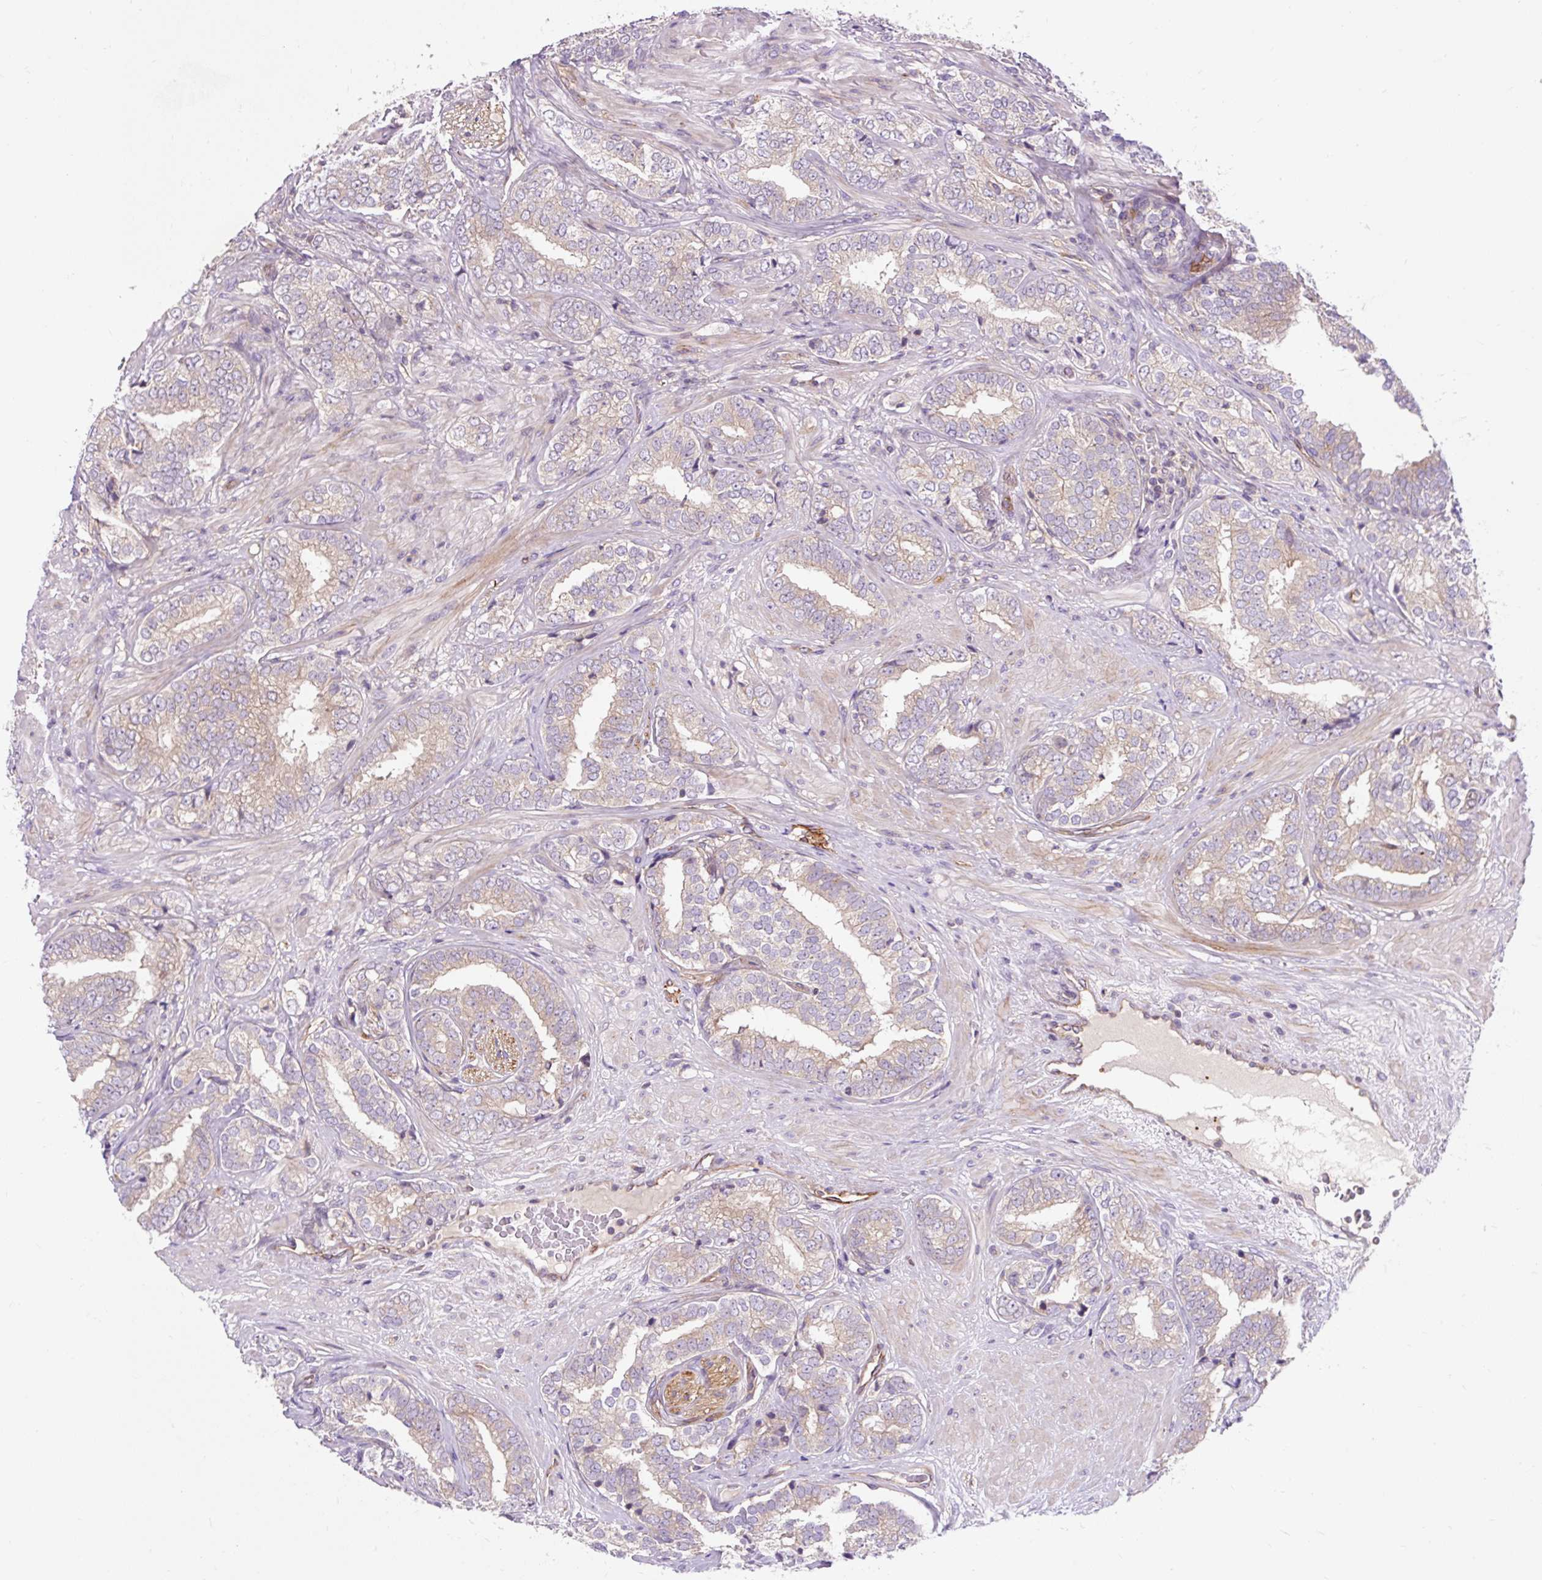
{"staining": {"intensity": "weak", "quantity": "<25%", "location": "cytoplasmic/membranous"}, "tissue": "prostate cancer", "cell_type": "Tumor cells", "image_type": "cancer", "snomed": [{"axis": "morphology", "description": "Adenocarcinoma, High grade"}, {"axis": "topography", "description": "Prostate"}], "caption": "DAB (3,3'-diaminobenzidine) immunohistochemical staining of human prostate adenocarcinoma (high-grade) shows no significant expression in tumor cells.", "gene": "PCDHGB3", "patient": {"sex": "male", "age": 72}}